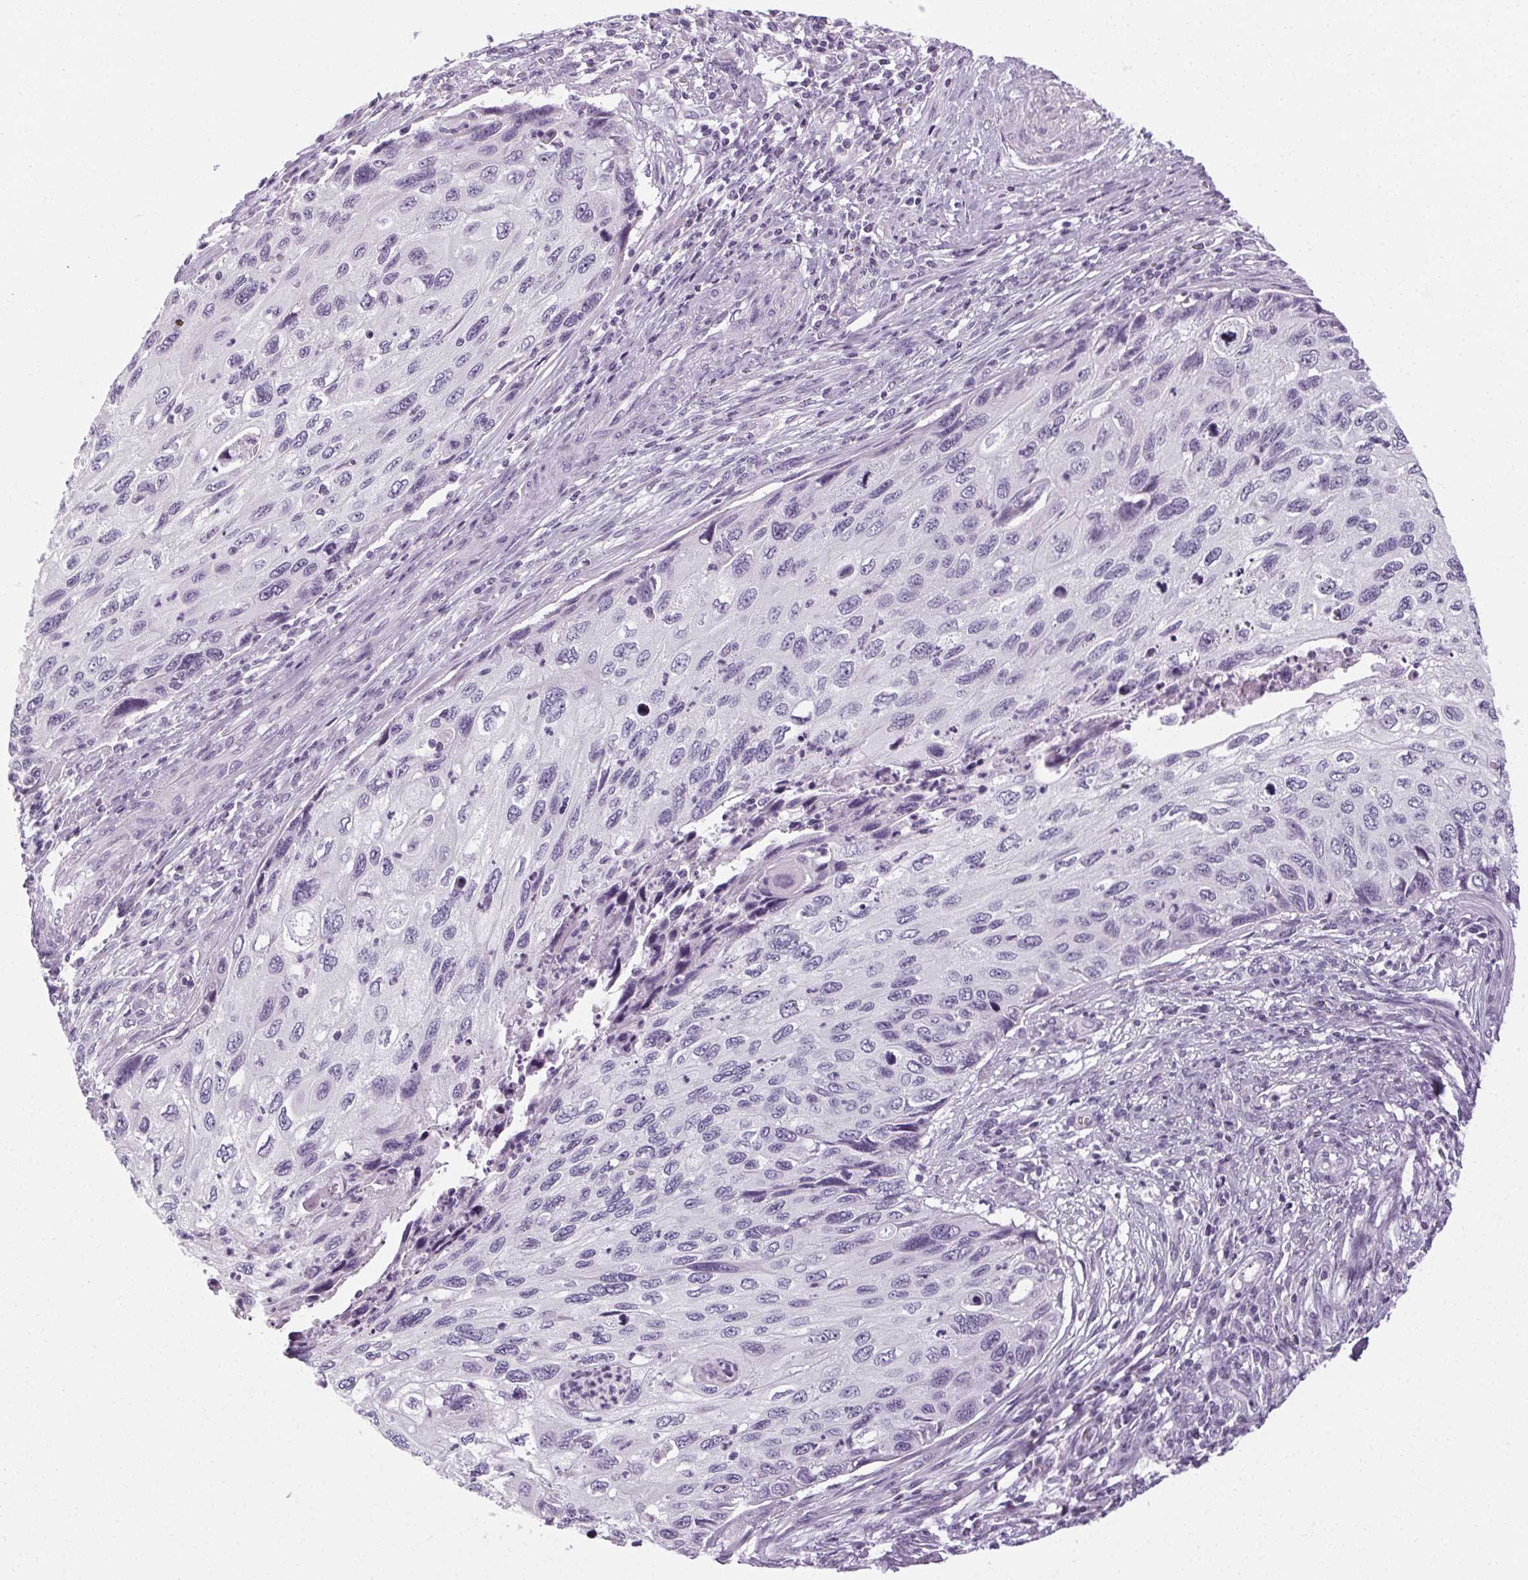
{"staining": {"intensity": "negative", "quantity": "none", "location": "none"}, "tissue": "cervical cancer", "cell_type": "Tumor cells", "image_type": "cancer", "snomed": [{"axis": "morphology", "description": "Squamous cell carcinoma, NOS"}, {"axis": "topography", "description": "Cervix"}], "caption": "Cervical squamous cell carcinoma stained for a protein using IHC exhibits no positivity tumor cells.", "gene": "POMC", "patient": {"sex": "female", "age": 70}}